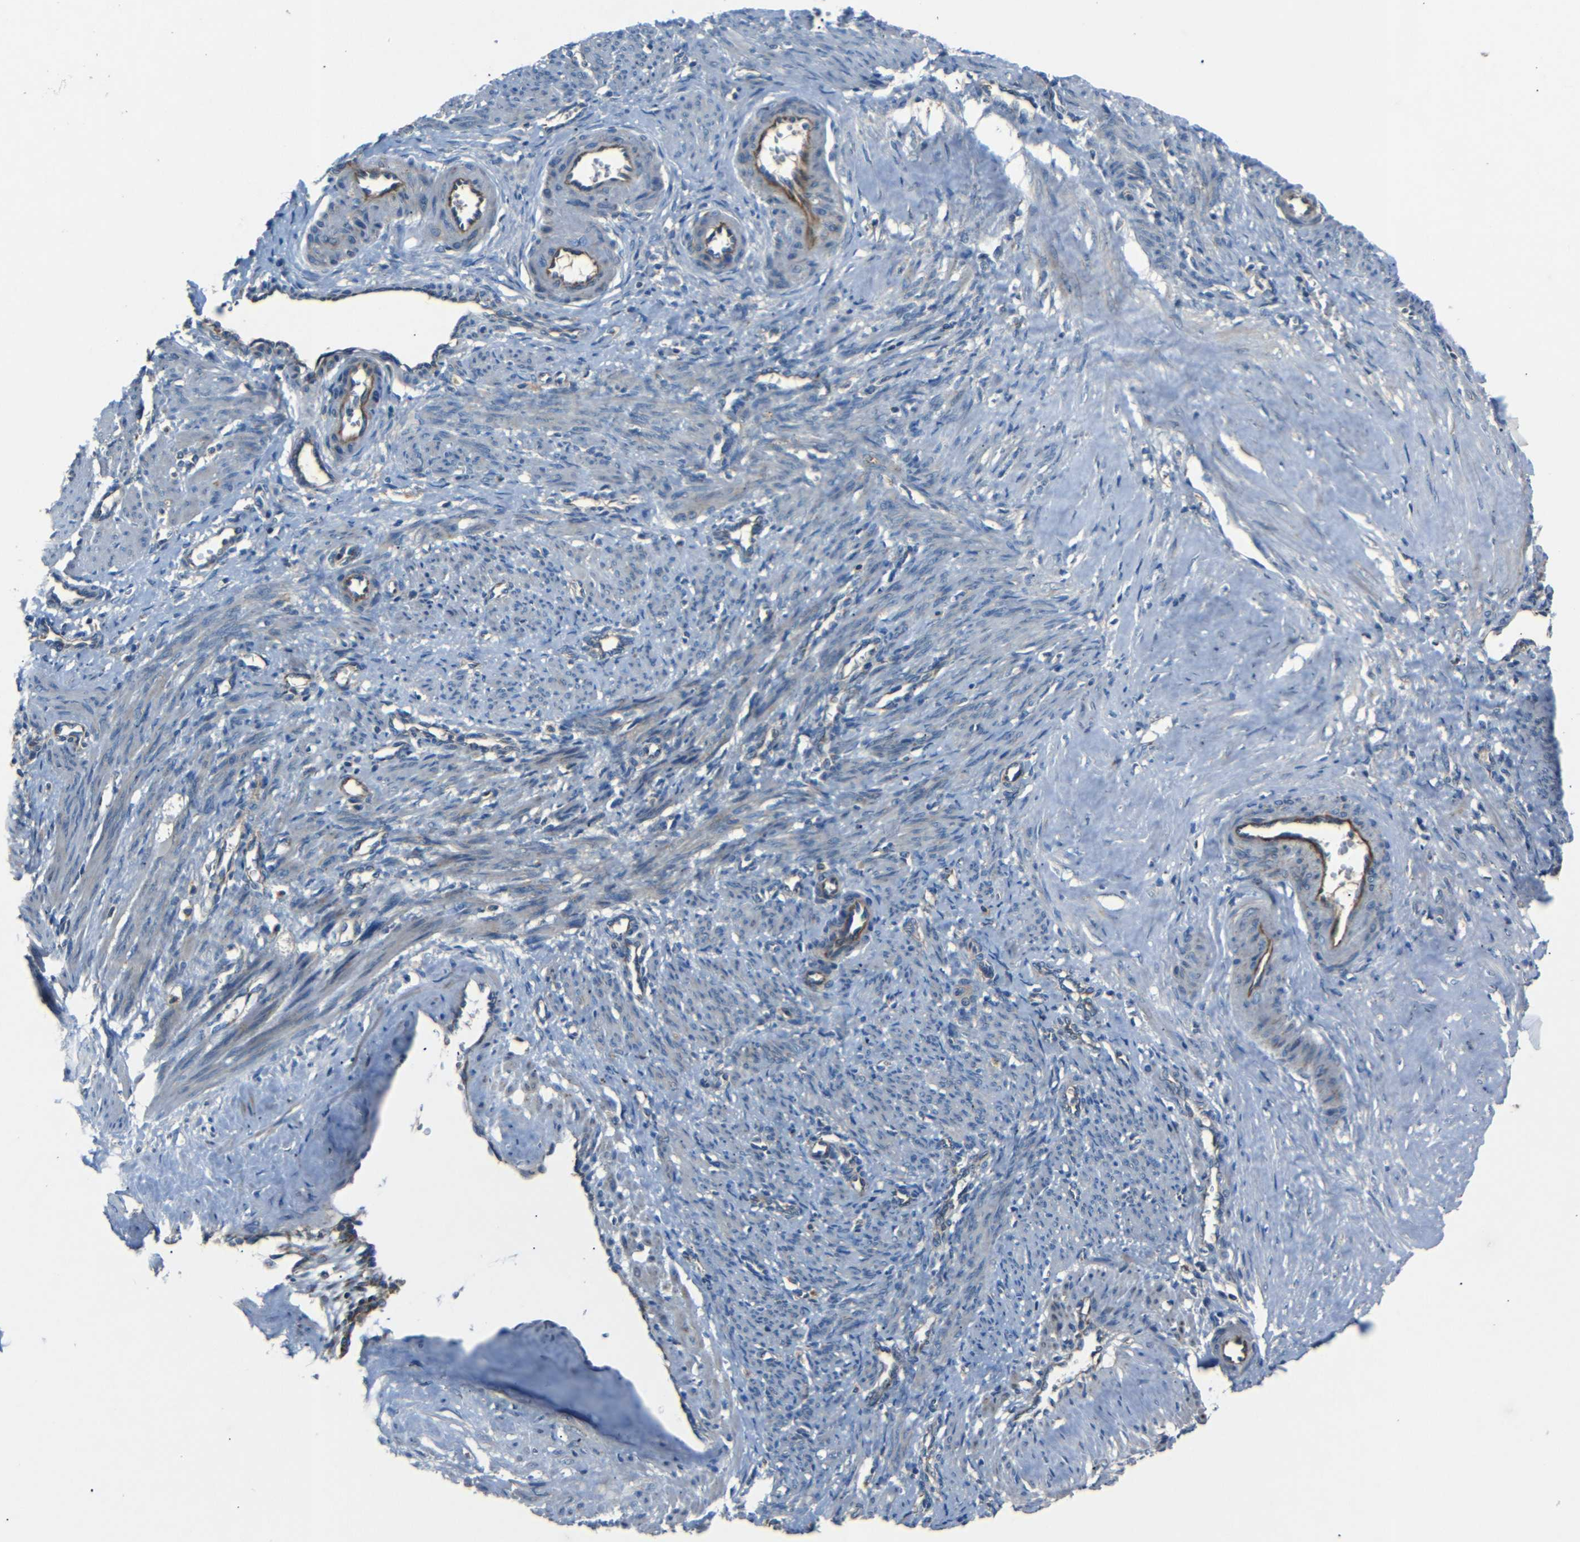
{"staining": {"intensity": "weak", "quantity": "<25%", "location": "cytoplasmic/membranous"}, "tissue": "smooth muscle", "cell_type": "Smooth muscle cells", "image_type": "normal", "snomed": [{"axis": "morphology", "description": "Normal tissue, NOS"}, {"axis": "topography", "description": "Endometrium"}], "caption": "There is no significant staining in smooth muscle cells of smooth muscle.", "gene": "NETO2", "patient": {"sex": "female", "age": 33}}